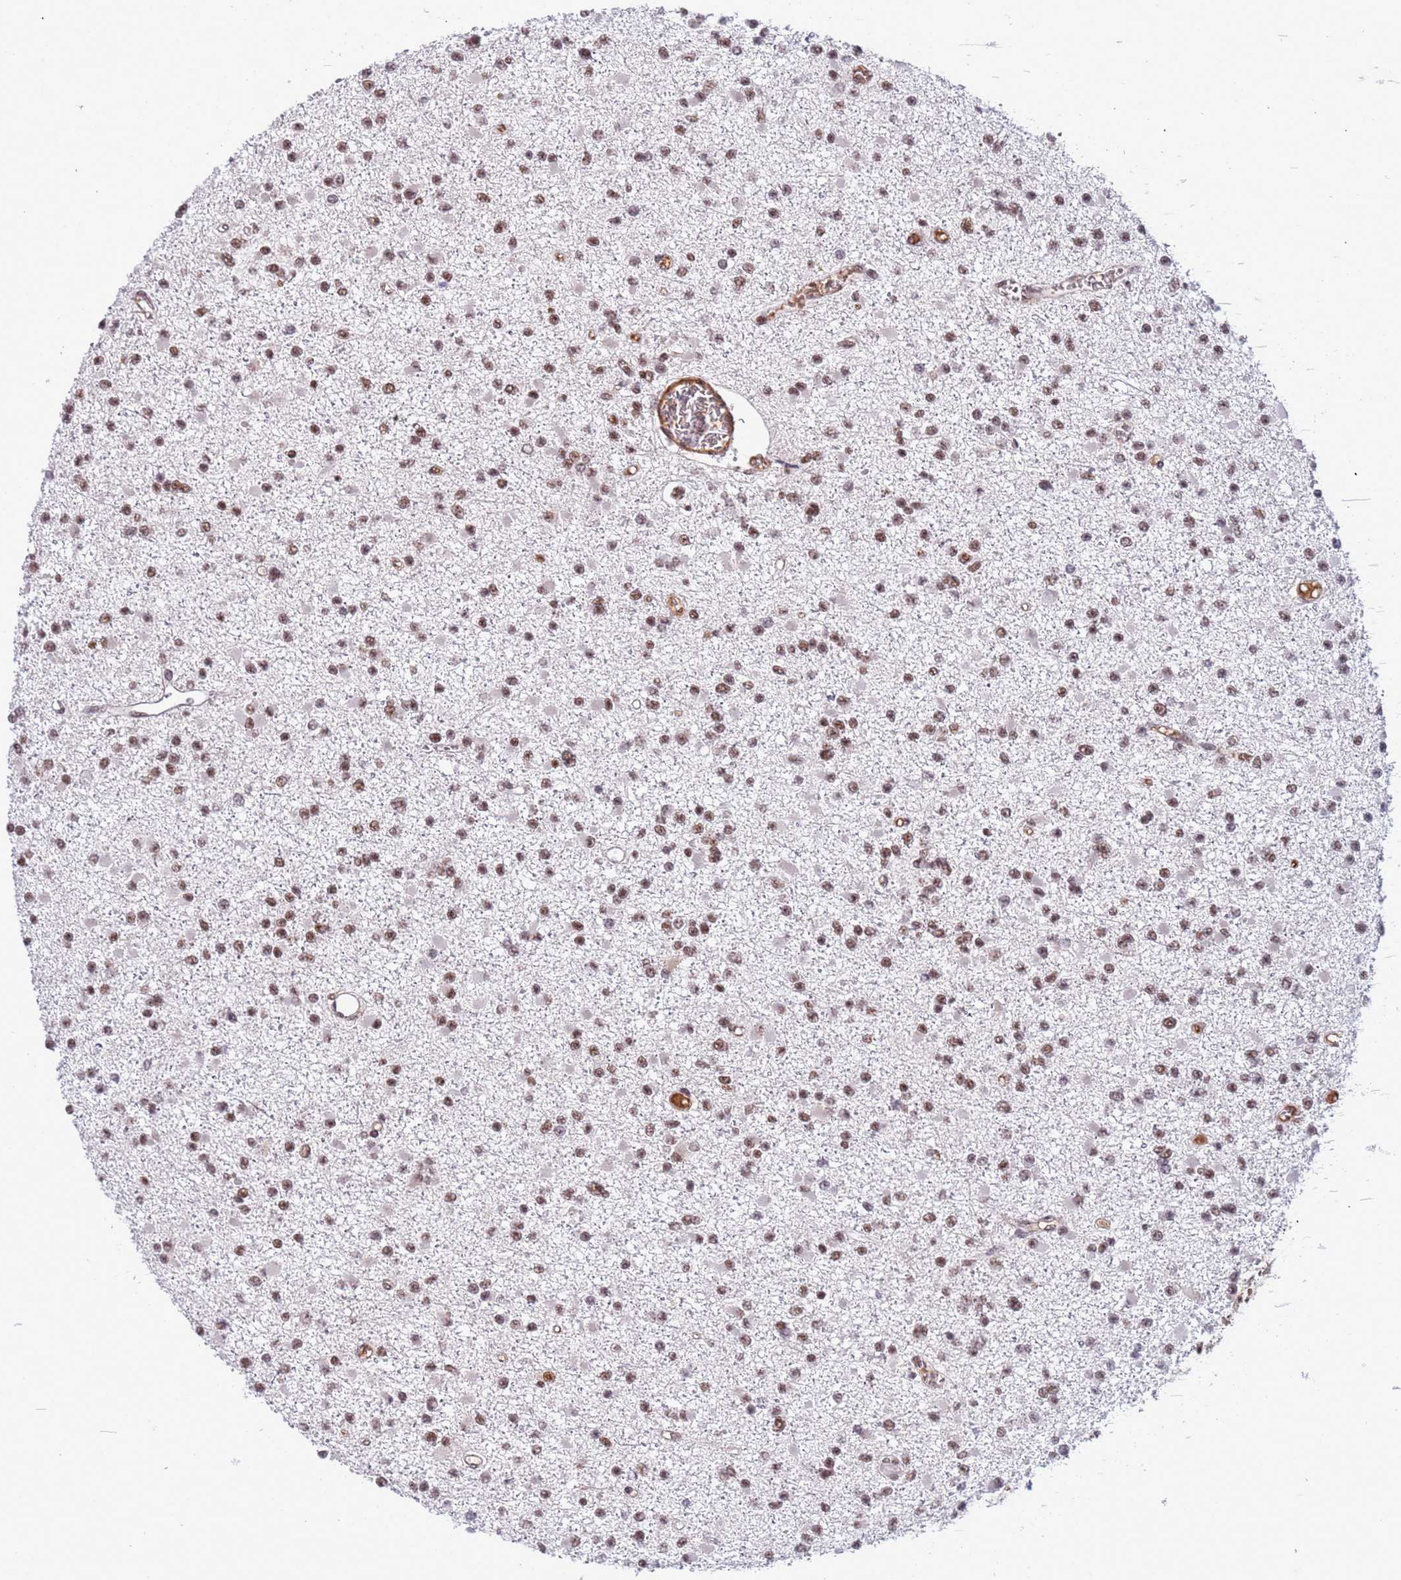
{"staining": {"intensity": "moderate", "quantity": ">75%", "location": "nuclear"}, "tissue": "glioma", "cell_type": "Tumor cells", "image_type": "cancer", "snomed": [{"axis": "morphology", "description": "Glioma, malignant, Low grade"}, {"axis": "topography", "description": "Brain"}], "caption": "Immunohistochemical staining of low-grade glioma (malignant) demonstrates medium levels of moderate nuclear expression in approximately >75% of tumor cells.", "gene": "SRRT", "patient": {"sex": "female", "age": 22}}